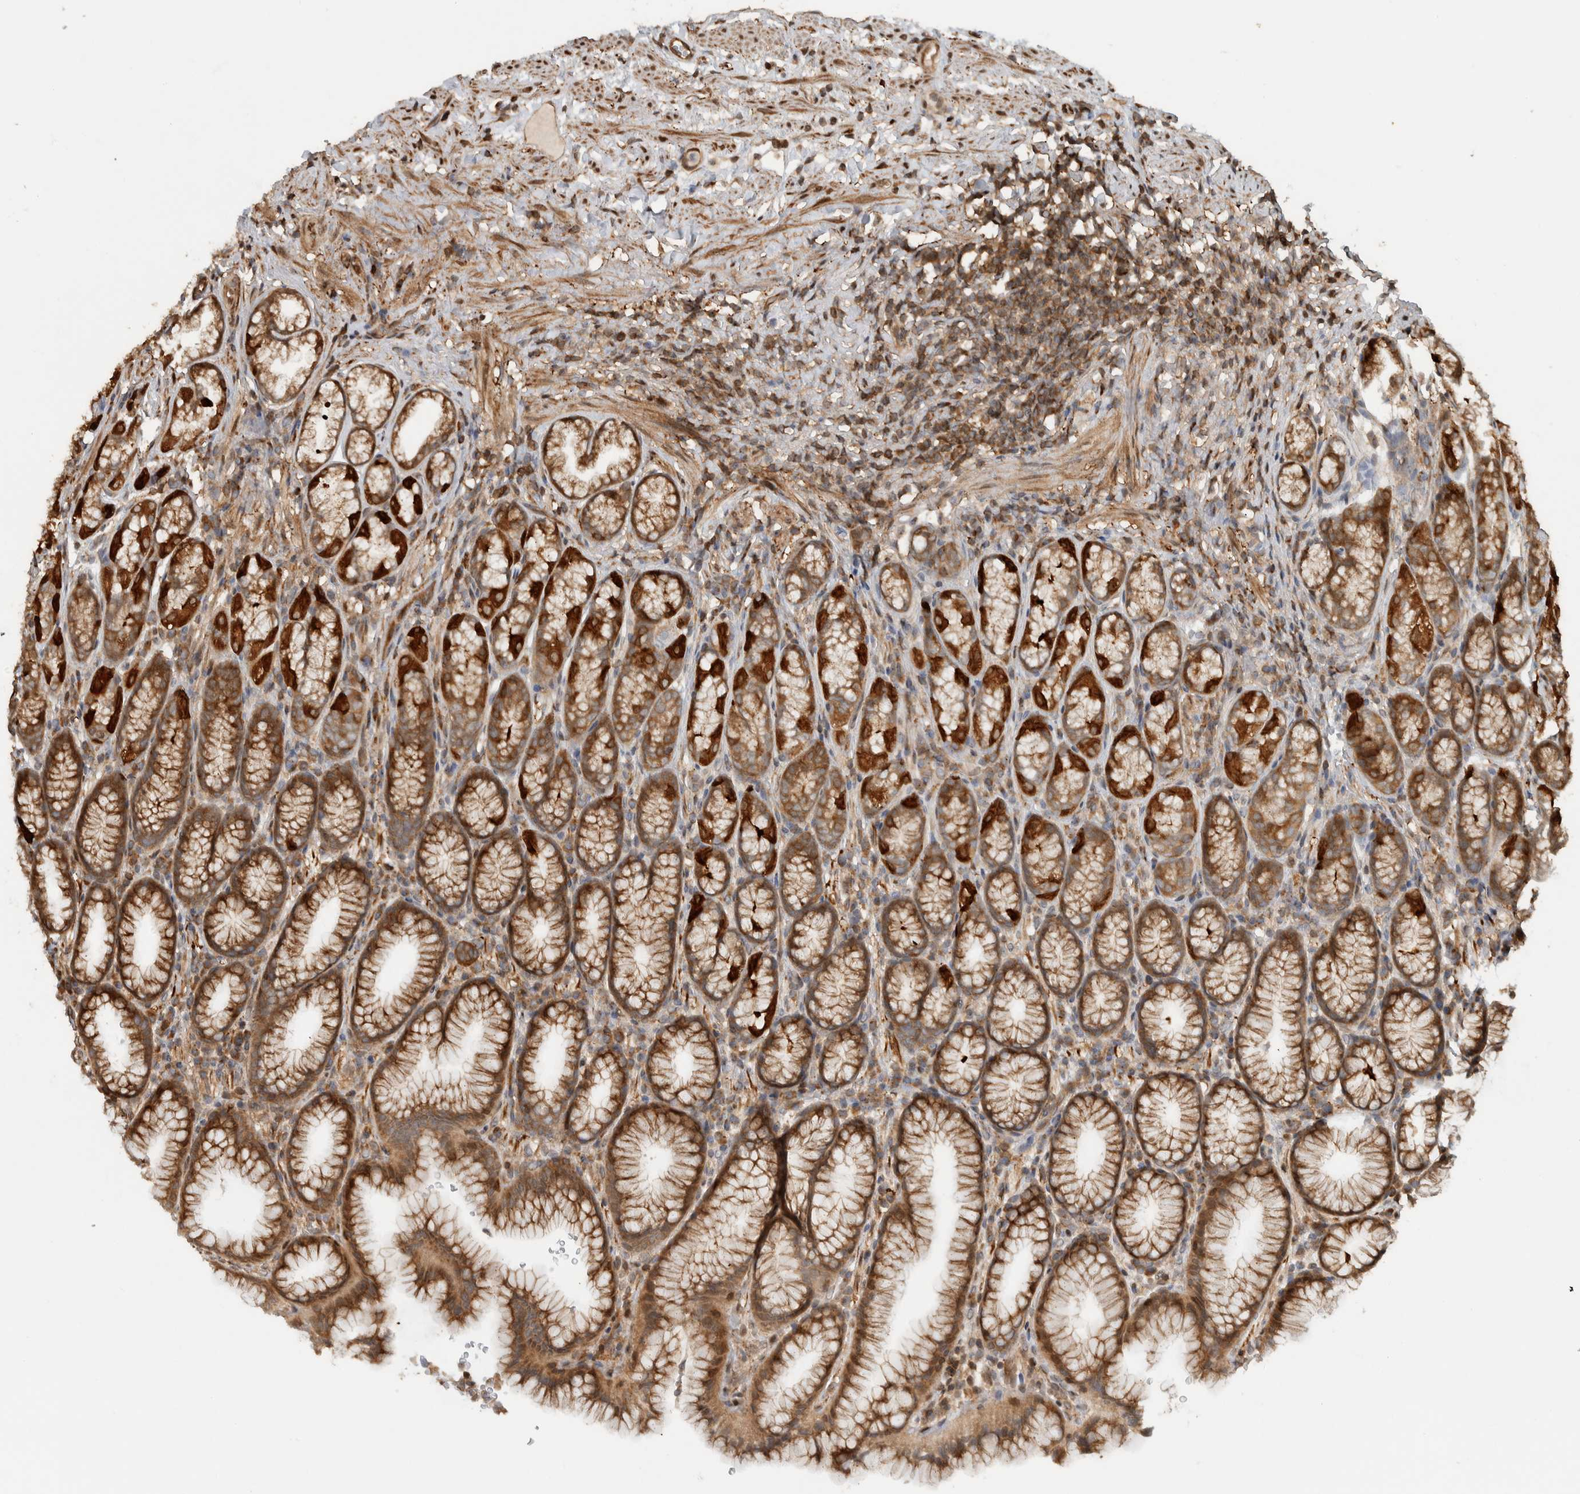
{"staining": {"intensity": "strong", "quantity": ">75%", "location": "cytoplasmic/membranous"}, "tissue": "stomach", "cell_type": "Glandular cells", "image_type": "normal", "snomed": [{"axis": "morphology", "description": "Normal tissue, NOS"}, {"axis": "topography", "description": "Stomach"}], "caption": "About >75% of glandular cells in normal stomach display strong cytoplasmic/membranous protein positivity as visualized by brown immunohistochemical staining.", "gene": "CNTROB", "patient": {"sex": "male", "age": 42}}